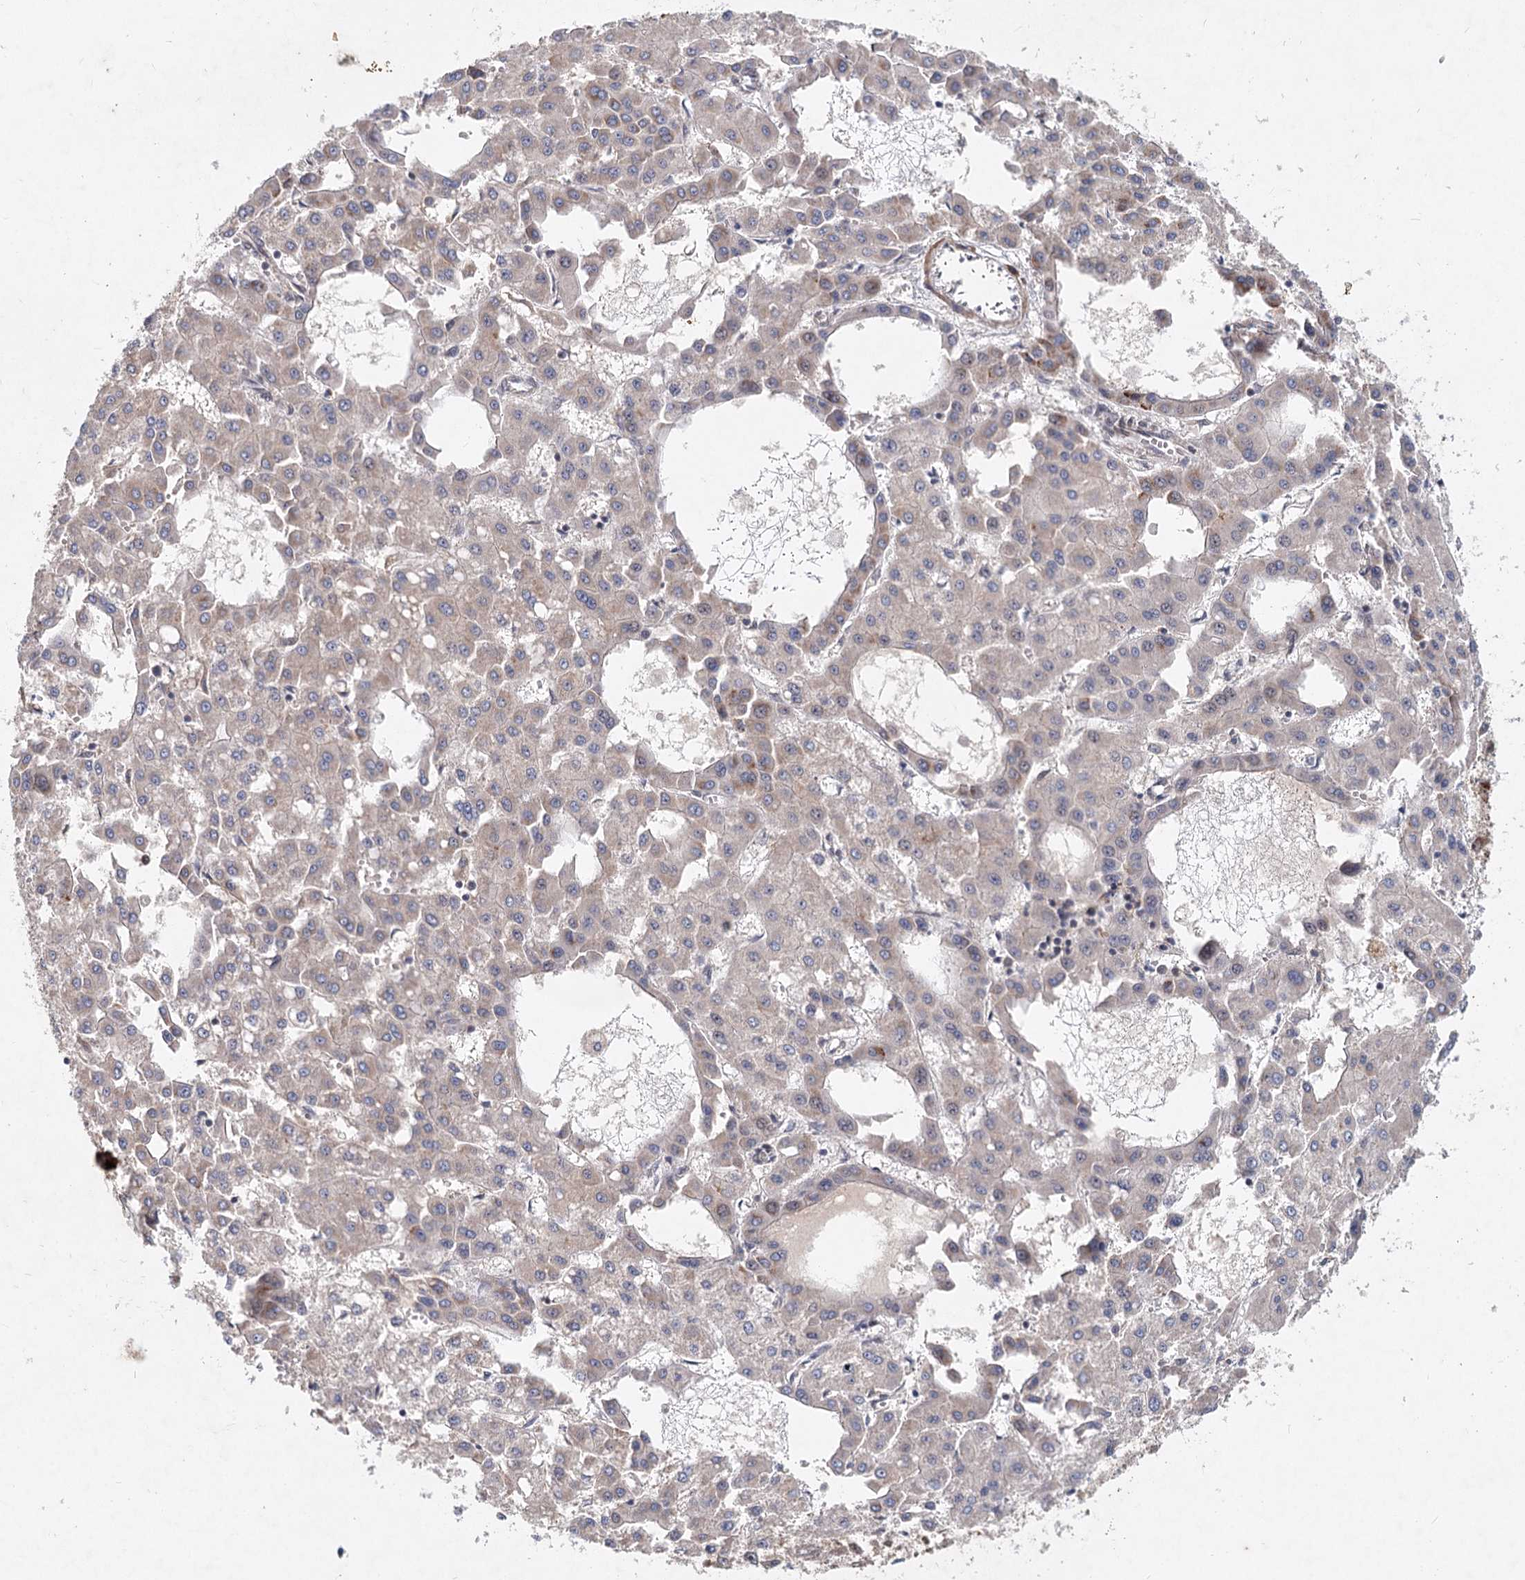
{"staining": {"intensity": "moderate", "quantity": "<25%", "location": "cytoplasmic/membranous"}, "tissue": "liver cancer", "cell_type": "Tumor cells", "image_type": "cancer", "snomed": [{"axis": "morphology", "description": "Carcinoma, Hepatocellular, NOS"}, {"axis": "topography", "description": "Liver"}], "caption": "Immunohistochemical staining of liver cancer demonstrates low levels of moderate cytoplasmic/membranous protein staining in approximately <25% of tumor cells. (Brightfield microscopy of DAB IHC at high magnification).", "gene": "AP3B1", "patient": {"sex": "male", "age": 47}}